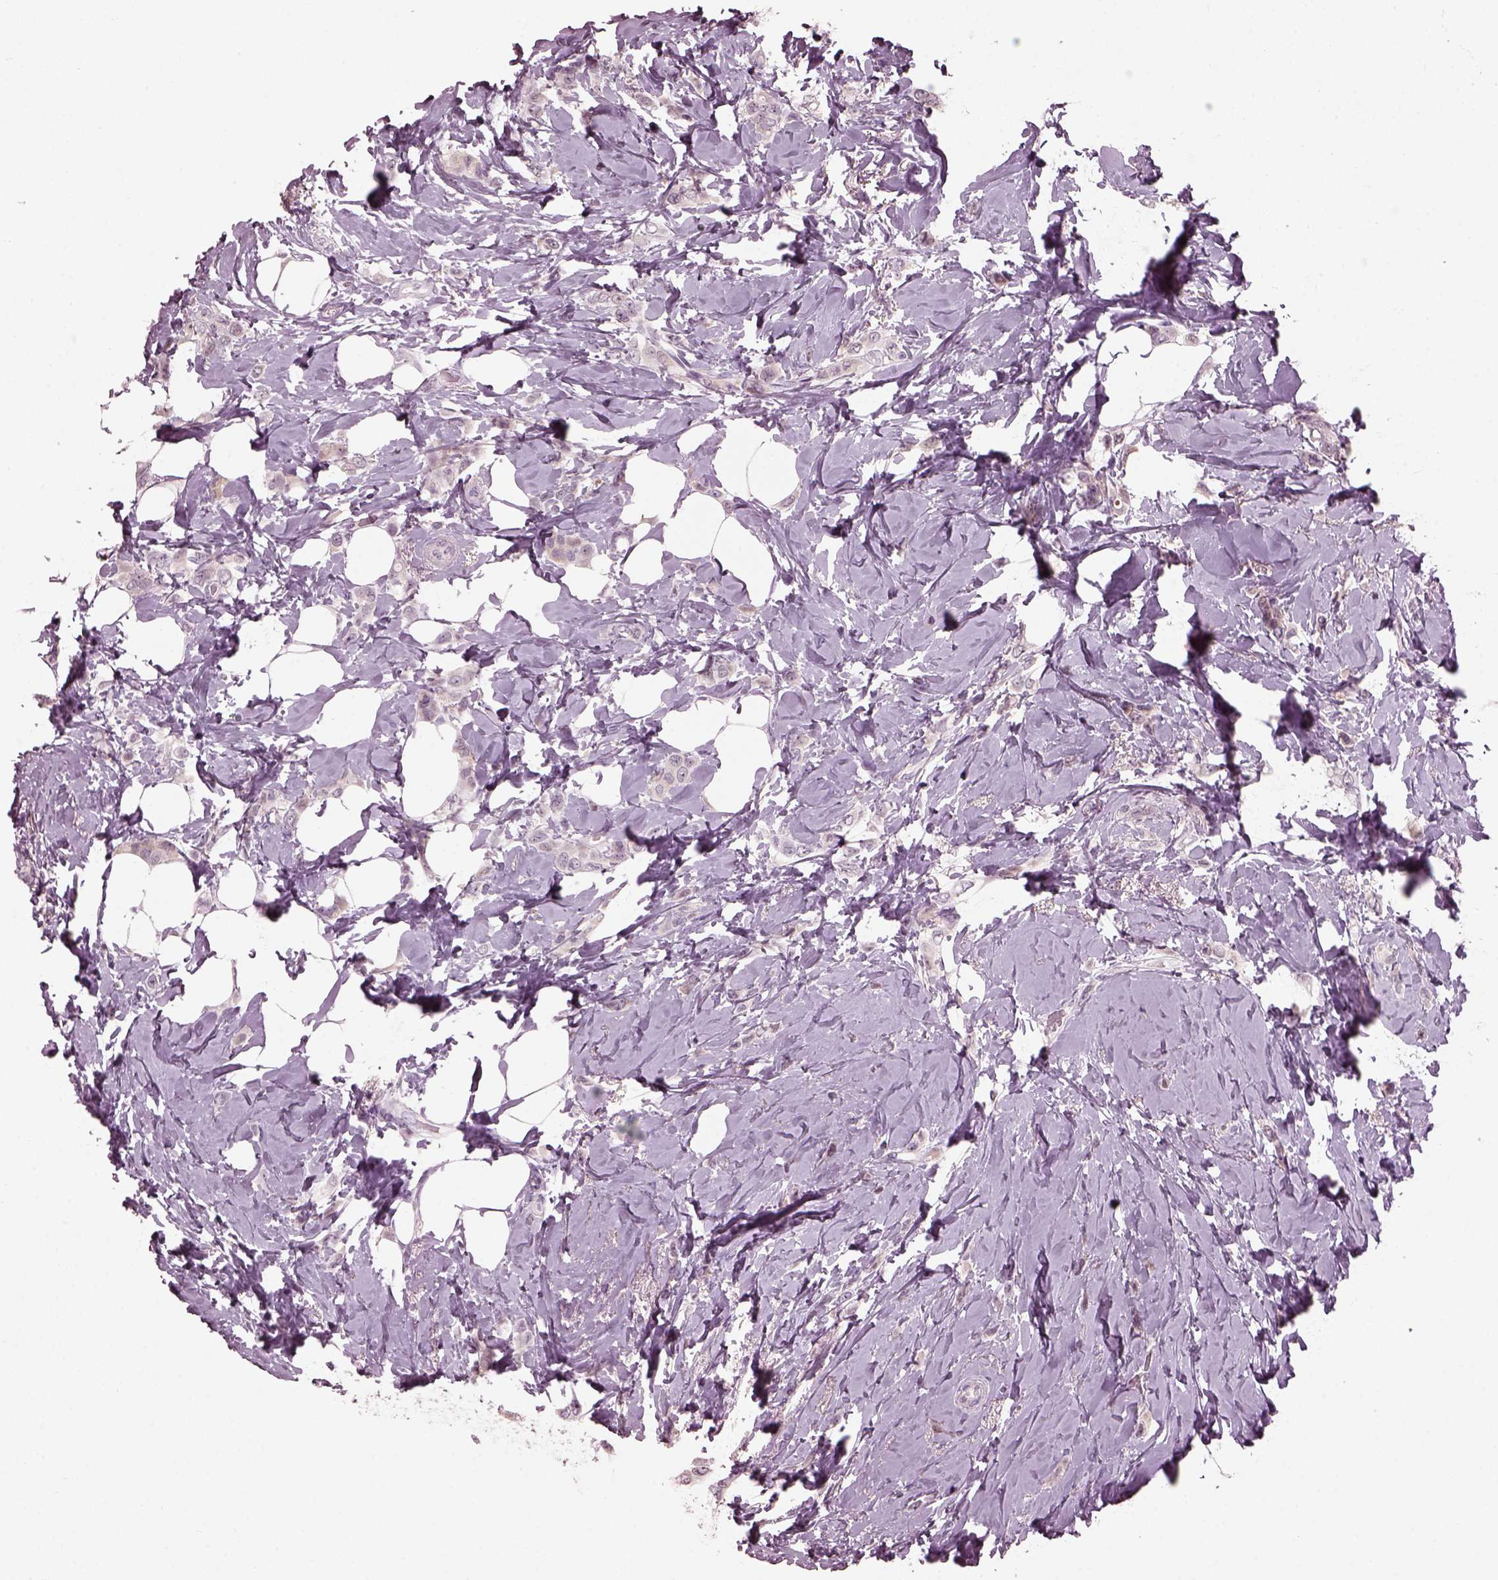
{"staining": {"intensity": "negative", "quantity": "none", "location": "none"}, "tissue": "breast cancer", "cell_type": "Tumor cells", "image_type": "cancer", "snomed": [{"axis": "morphology", "description": "Lobular carcinoma"}, {"axis": "topography", "description": "Breast"}], "caption": "High power microscopy micrograph of an immunohistochemistry (IHC) image of breast cancer (lobular carcinoma), revealing no significant staining in tumor cells.", "gene": "BFSP1", "patient": {"sex": "female", "age": 66}}